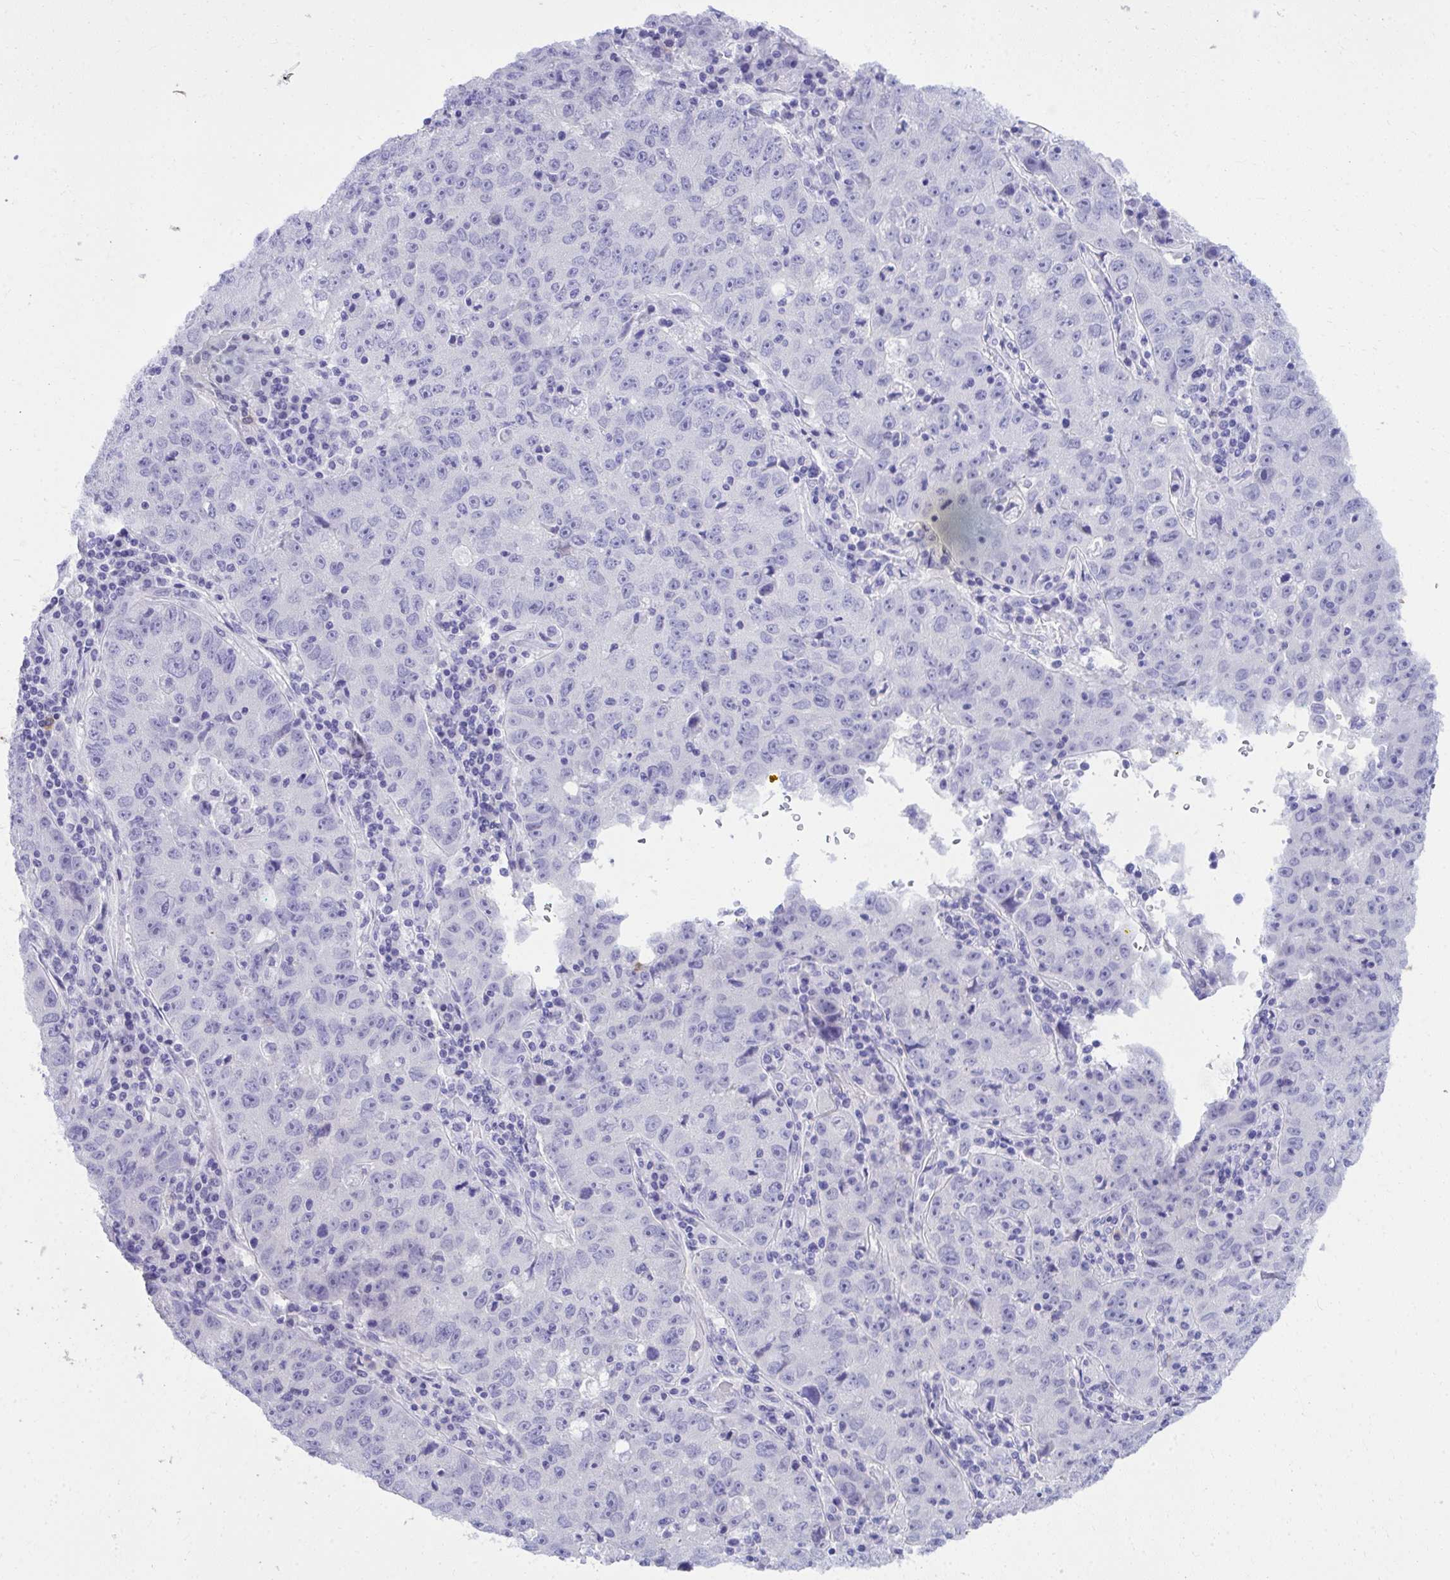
{"staining": {"intensity": "negative", "quantity": "none", "location": "none"}, "tissue": "lung cancer", "cell_type": "Tumor cells", "image_type": "cancer", "snomed": [{"axis": "morphology", "description": "Normal morphology"}, {"axis": "morphology", "description": "Adenocarcinoma, NOS"}, {"axis": "topography", "description": "Lymph node"}, {"axis": "topography", "description": "Lung"}], "caption": "DAB immunohistochemical staining of human adenocarcinoma (lung) shows no significant positivity in tumor cells. The staining was performed using DAB to visualize the protein expression in brown, while the nuclei were stained in blue with hematoxylin (Magnification: 20x).", "gene": "PSD", "patient": {"sex": "female", "age": 57}}